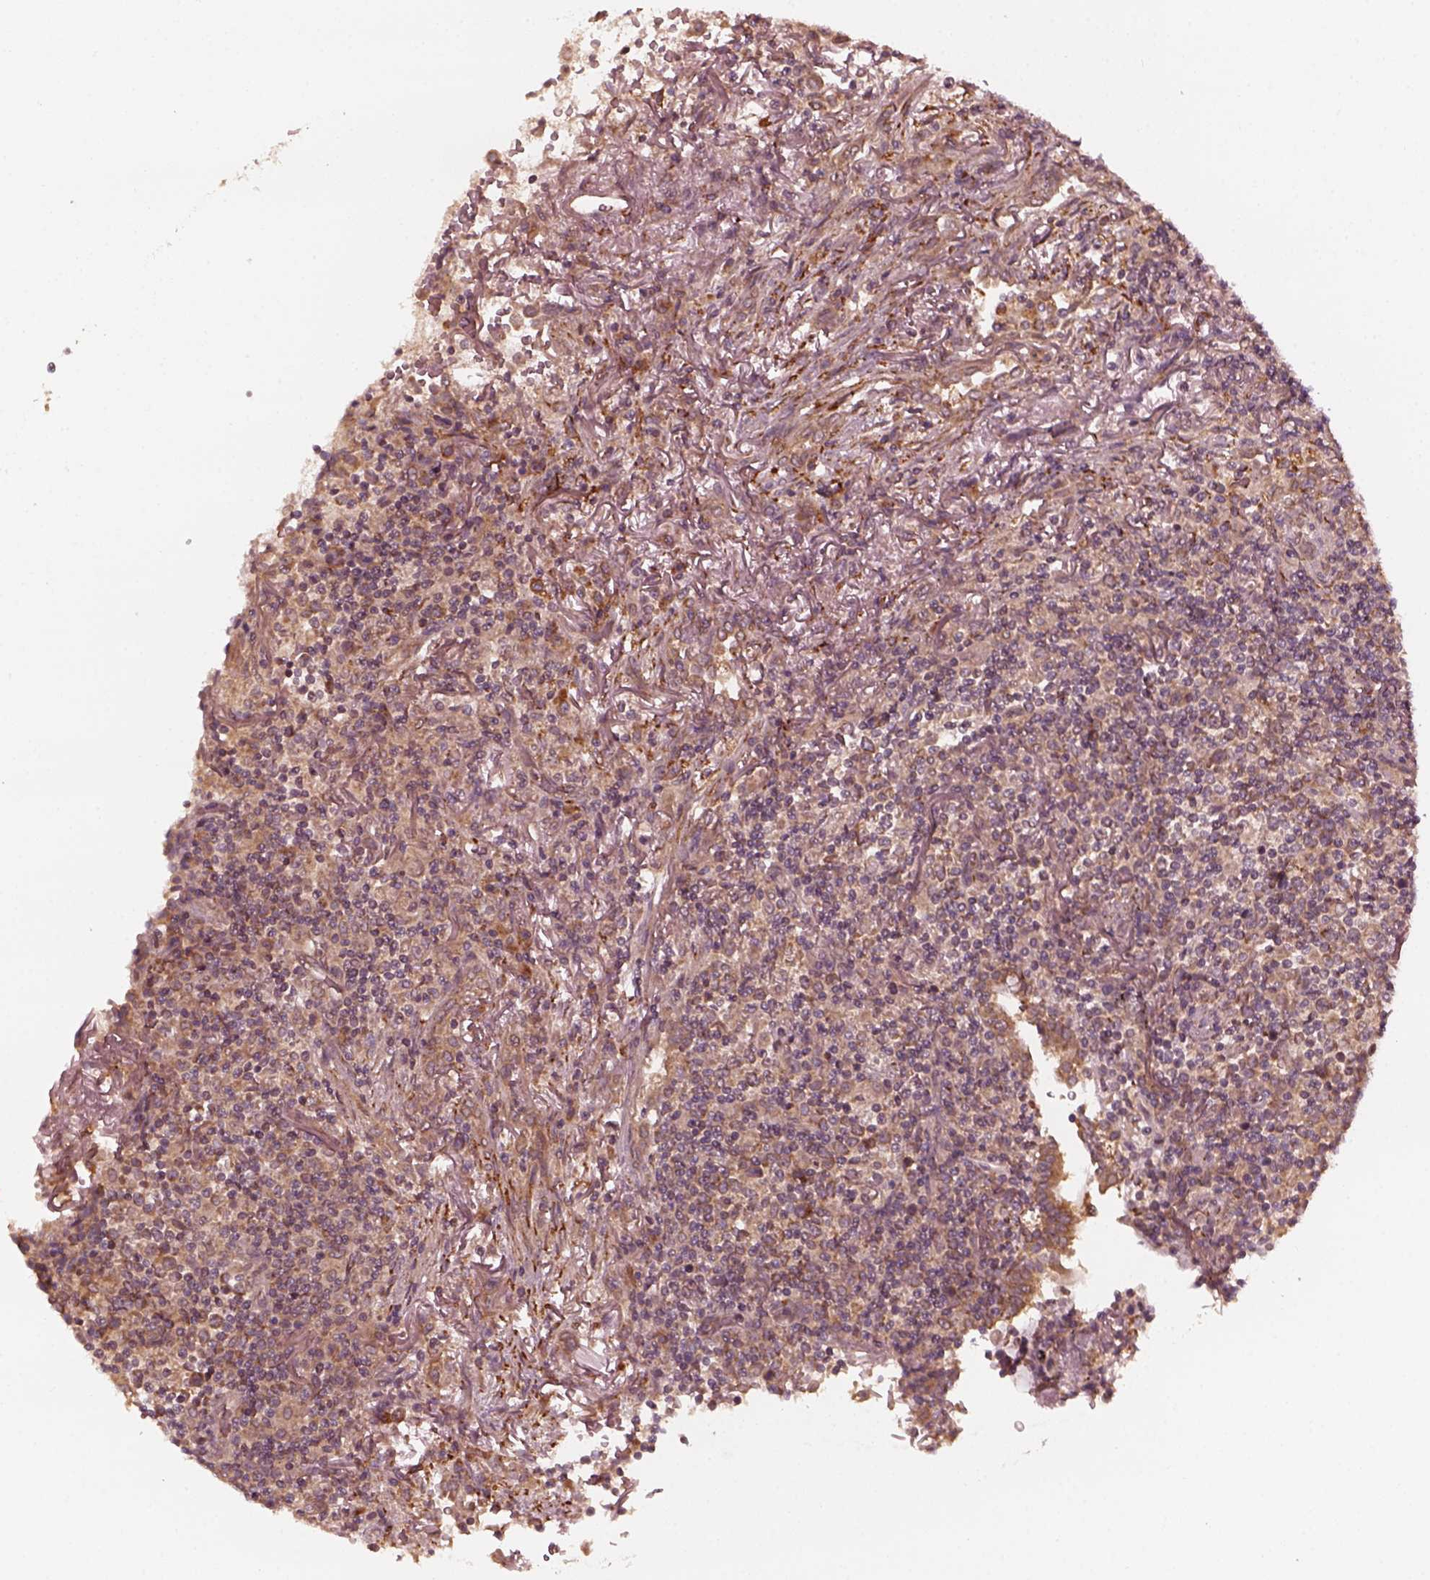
{"staining": {"intensity": "moderate", "quantity": "<25%", "location": "cytoplasmic/membranous"}, "tissue": "lymphoma", "cell_type": "Tumor cells", "image_type": "cancer", "snomed": [{"axis": "morphology", "description": "Malignant lymphoma, non-Hodgkin's type, High grade"}, {"axis": "topography", "description": "Lung"}], "caption": "Tumor cells exhibit moderate cytoplasmic/membranous expression in approximately <25% of cells in lymphoma.", "gene": "FAF2", "patient": {"sex": "male", "age": 79}}